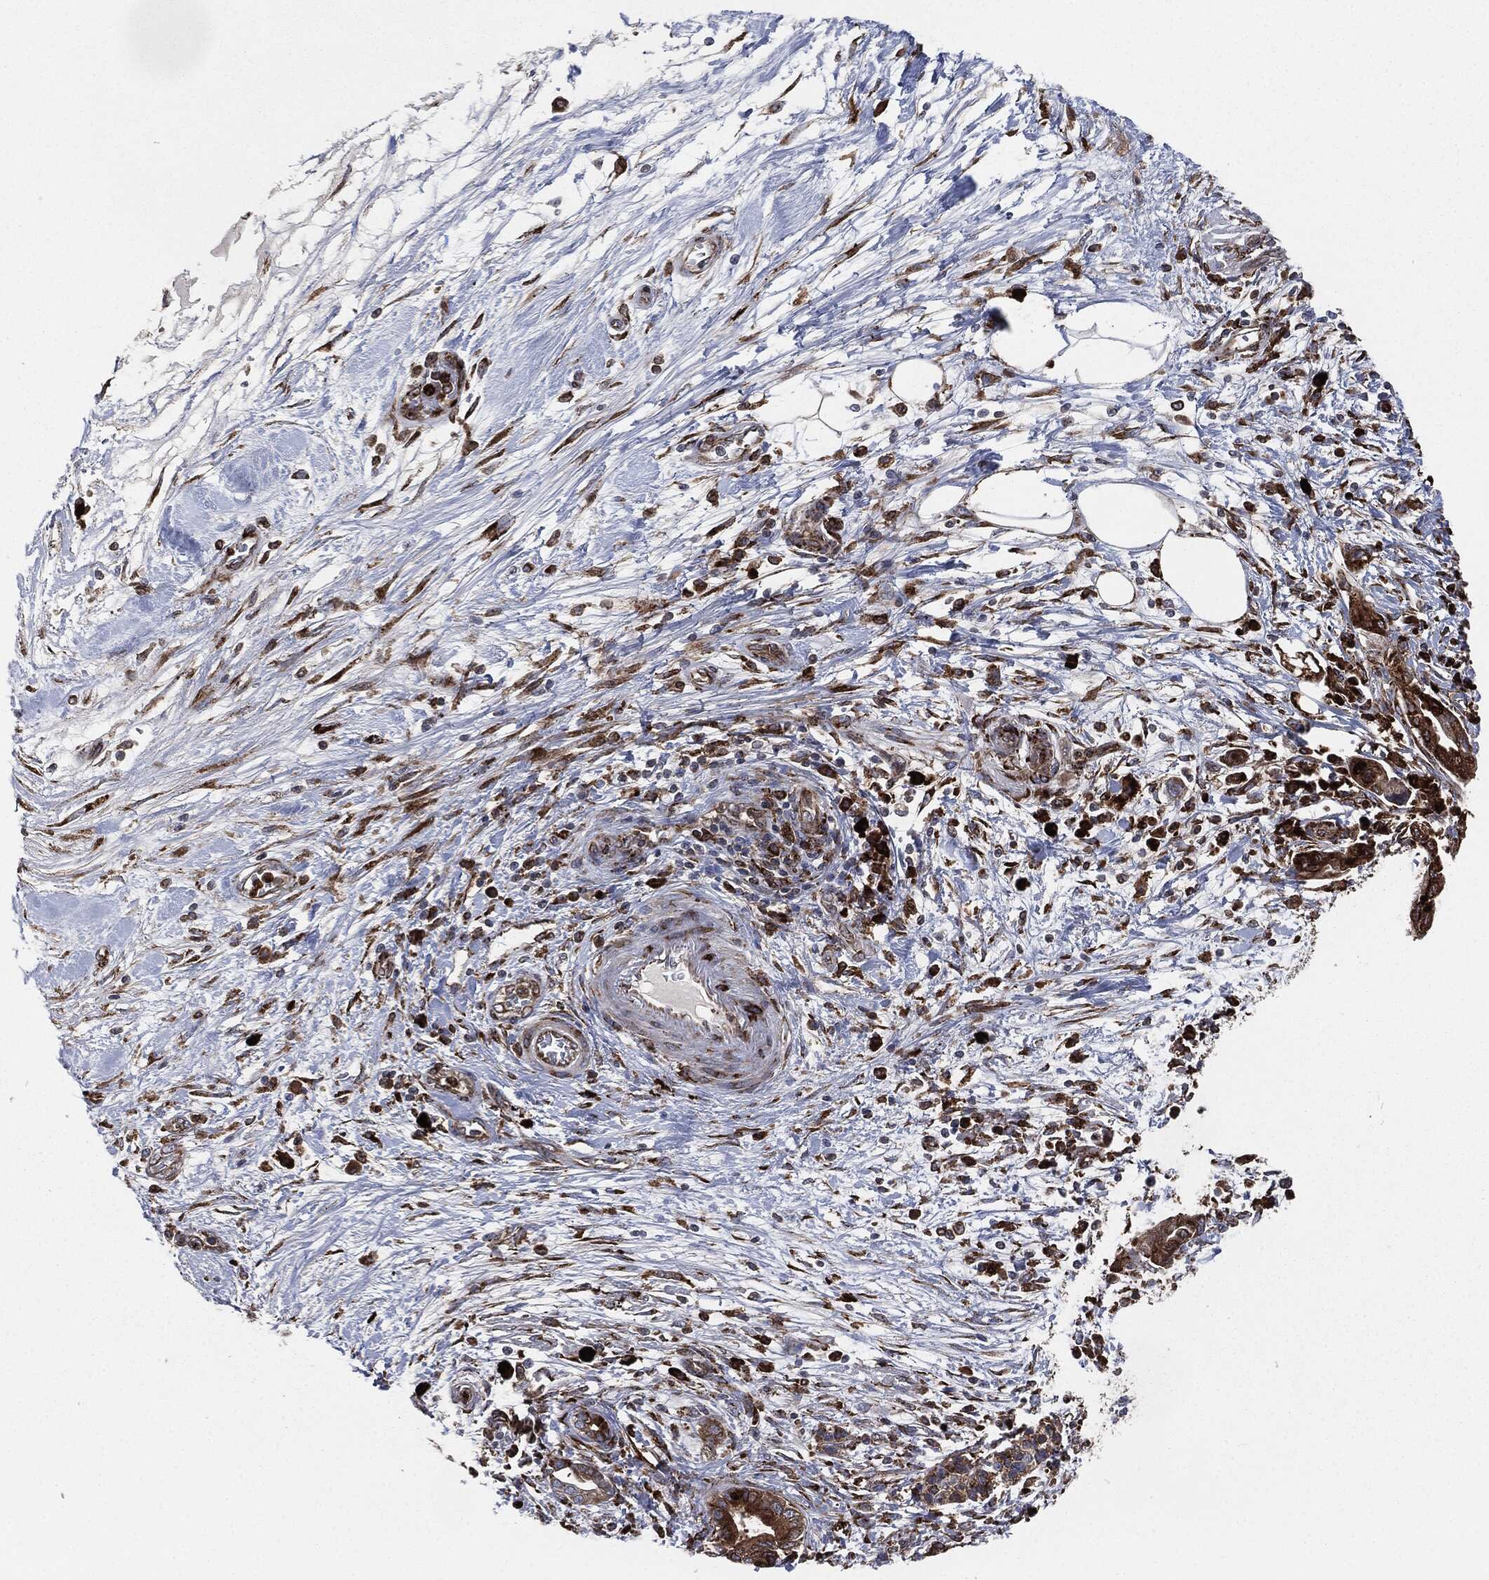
{"staining": {"intensity": "moderate", "quantity": ">75%", "location": "cytoplasmic/membranous"}, "tissue": "pancreatic cancer", "cell_type": "Tumor cells", "image_type": "cancer", "snomed": [{"axis": "morphology", "description": "Adenocarcinoma, NOS"}, {"axis": "topography", "description": "Pancreas"}], "caption": "Immunohistochemical staining of adenocarcinoma (pancreatic) exhibits moderate cytoplasmic/membranous protein positivity in about >75% of tumor cells. (brown staining indicates protein expression, while blue staining denotes nuclei).", "gene": "CALR", "patient": {"sex": "female", "age": 73}}